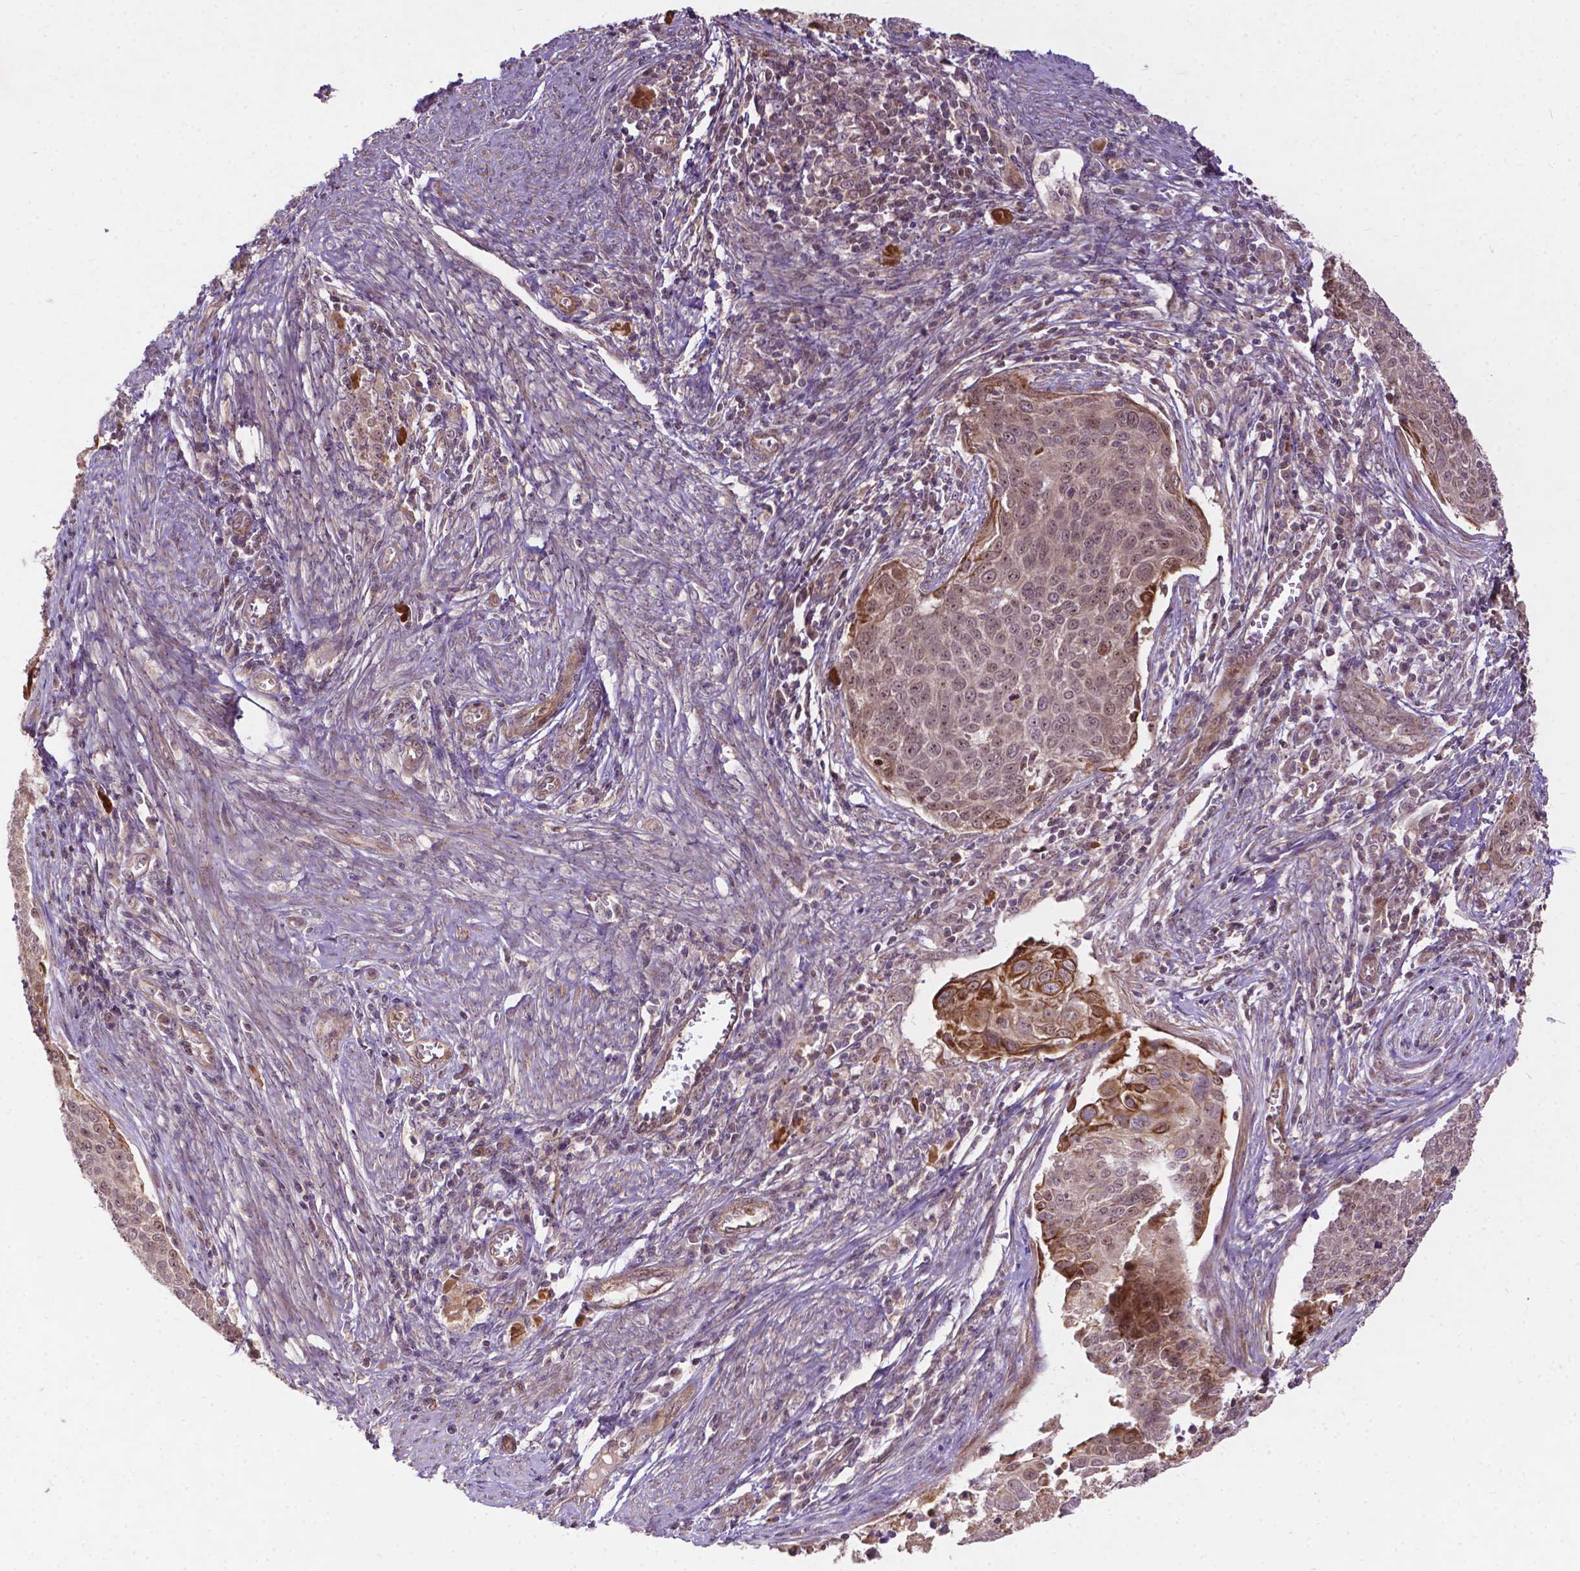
{"staining": {"intensity": "moderate", "quantity": "<25%", "location": "cytoplasmic/membranous"}, "tissue": "cervical cancer", "cell_type": "Tumor cells", "image_type": "cancer", "snomed": [{"axis": "morphology", "description": "Squamous cell carcinoma, NOS"}, {"axis": "topography", "description": "Cervix"}], "caption": "Human cervical squamous cell carcinoma stained with a brown dye reveals moderate cytoplasmic/membranous positive expression in approximately <25% of tumor cells.", "gene": "PARP3", "patient": {"sex": "female", "age": 39}}